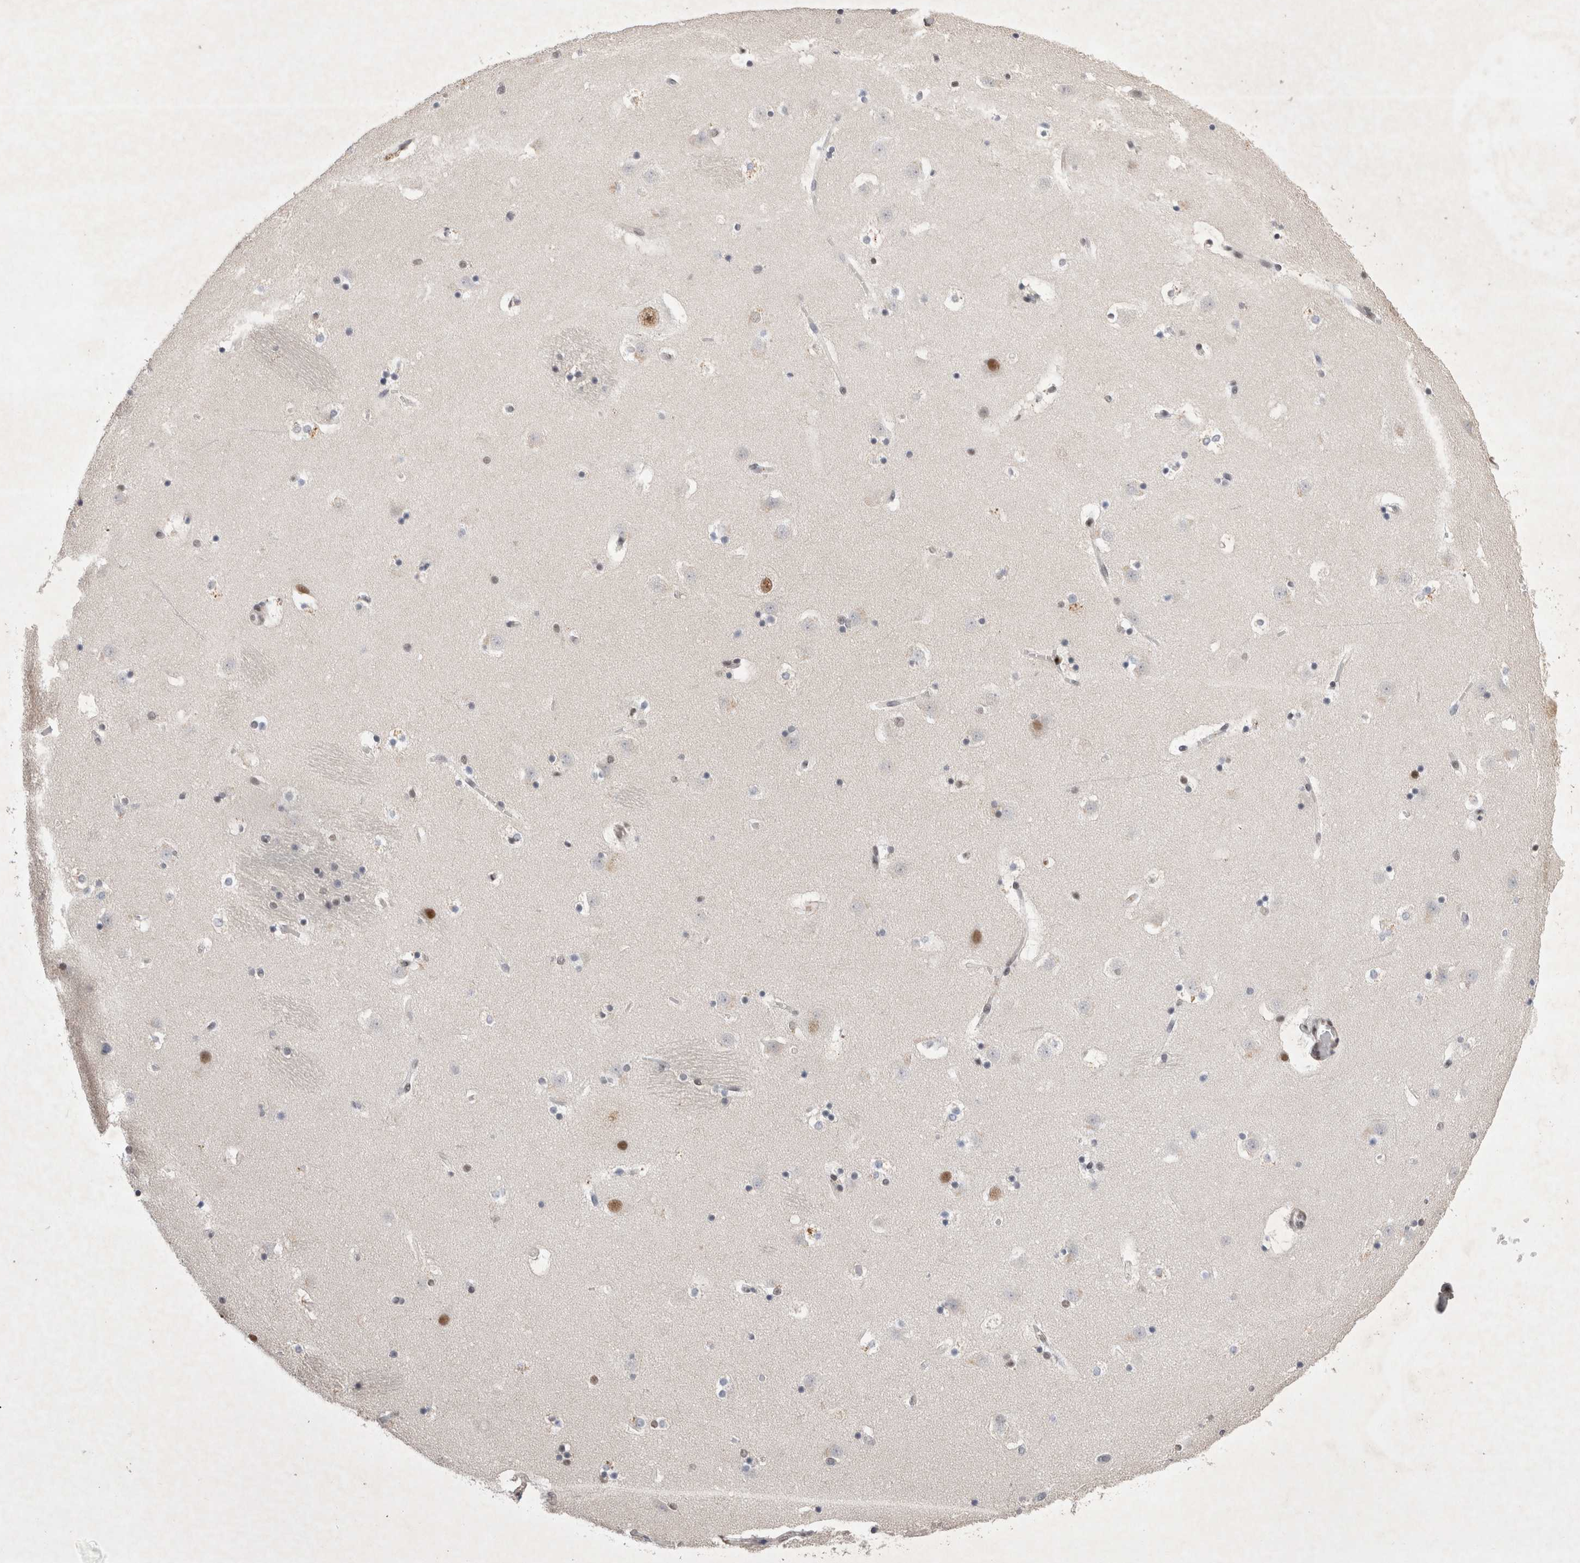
{"staining": {"intensity": "strong", "quantity": "<25%", "location": "cytoplasmic/membranous,nuclear"}, "tissue": "caudate", "cell_type": "Glial cells", "image_type": "normal", "snomed": [{"axis": "morphology", "description": "Normal tissue, NOS"}, {"axis": "topography", "description": "Lateral ventricle wall"}], "caption": "An immunohistochemistry (IHC) photomicrograph of unremarkable tissue is shown. Protein staining in brown highlights strong cytoplasmic/membranous,nuclear positivity in caudate within glial cells. The staining is performed using DAB brown chromogen to label protein expression. The nuclei are counter-stained blue using hematoxylin.", "gene": "RBM6", "patient": {"sex": "male", "age": 45}}